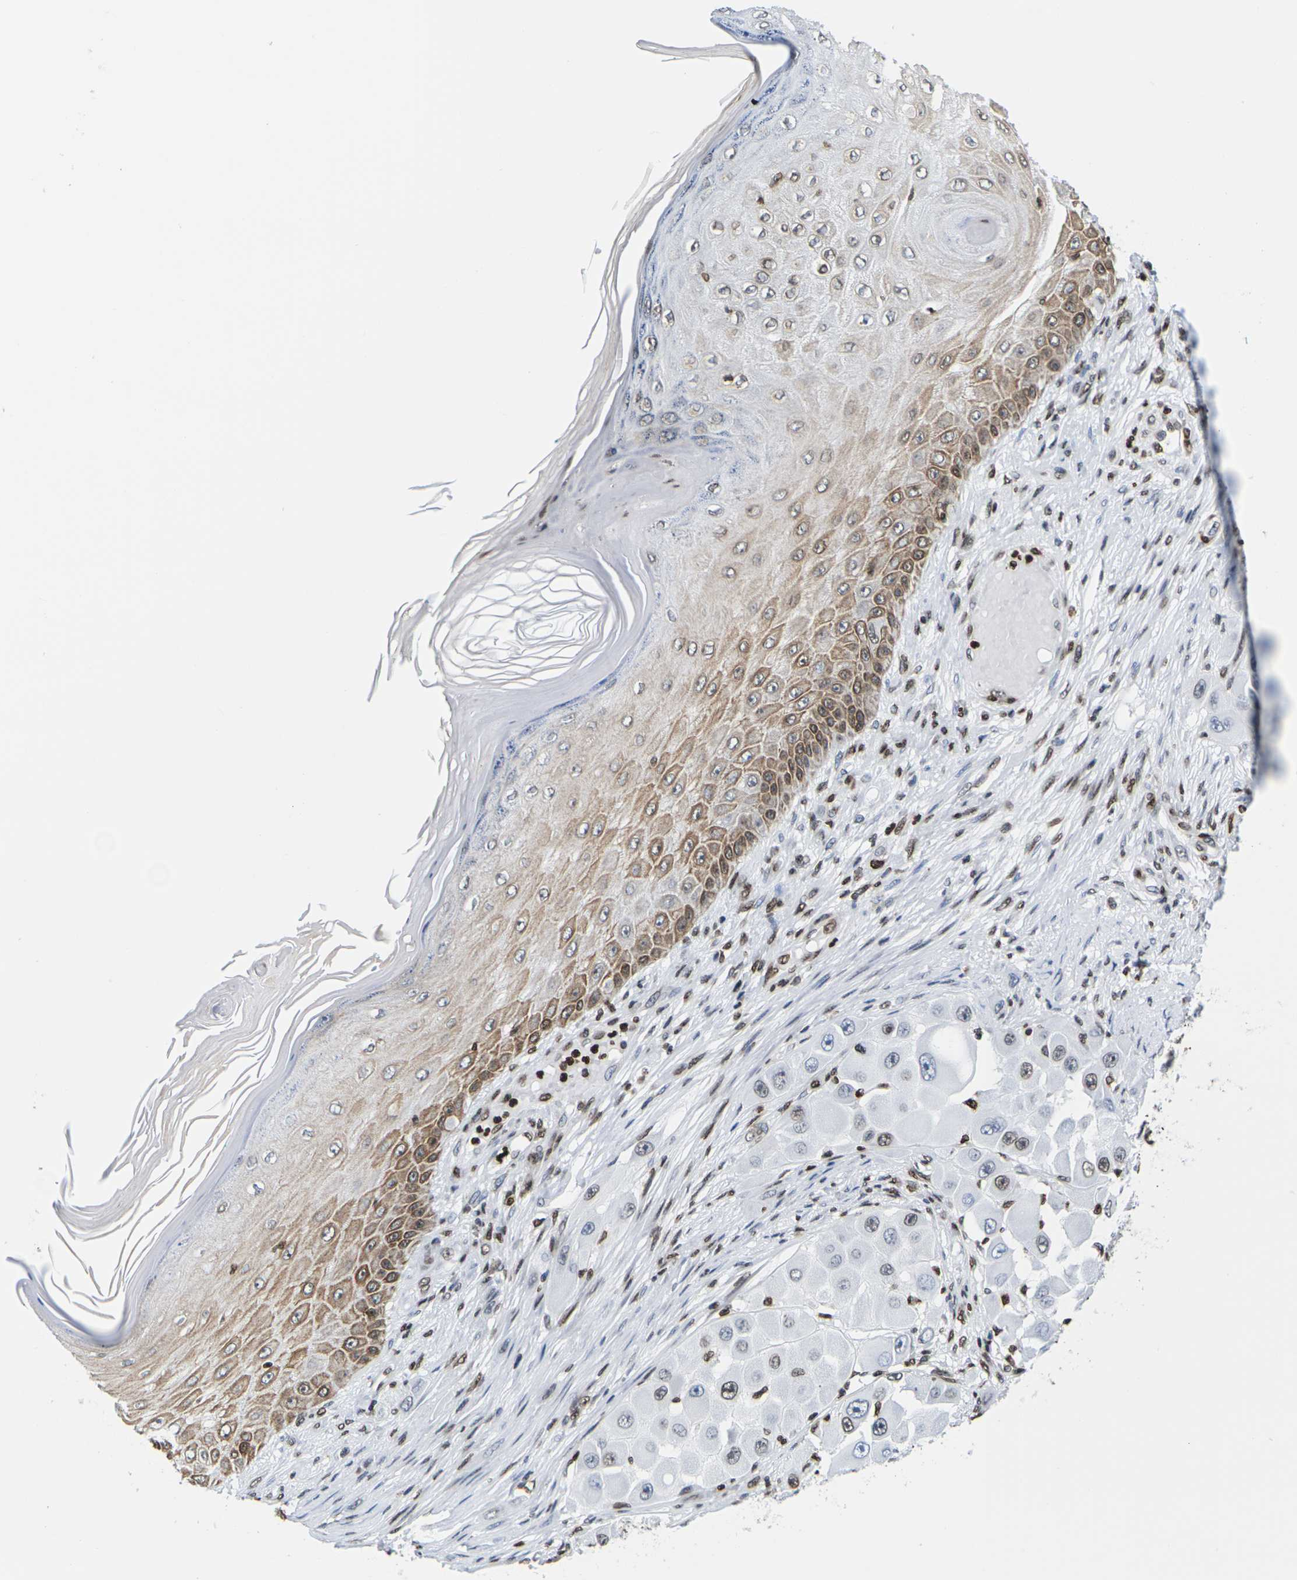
{"staining": {"intensity": "moderate", "quantity": "25%-75%", "location": "cytoplasmic/membranous,nuclear"}, "tissue": "melanoma", "cell_type": "Tumor cells", "image_type": "cancer", "snomed": [{"axis": "morphology", "description": "Malignant melanoma, NOS"}, {"axis": "topography", "description": "Skin"}], "caption": "Immunohistochemistry (DAB) staining of human malignant melanoma reveals moderate cytoplasmic/membranous and nuclear protein expression in approximately 25%-75% of tumor cells. Using DAB (3,3'-diaminobenzidine) (brown) and hematoxylin (blue) stains, captured at high magnification using brightfield microscopy.", "gene": "H2AC21", "patient": {"sex": "female", "age": 81}}